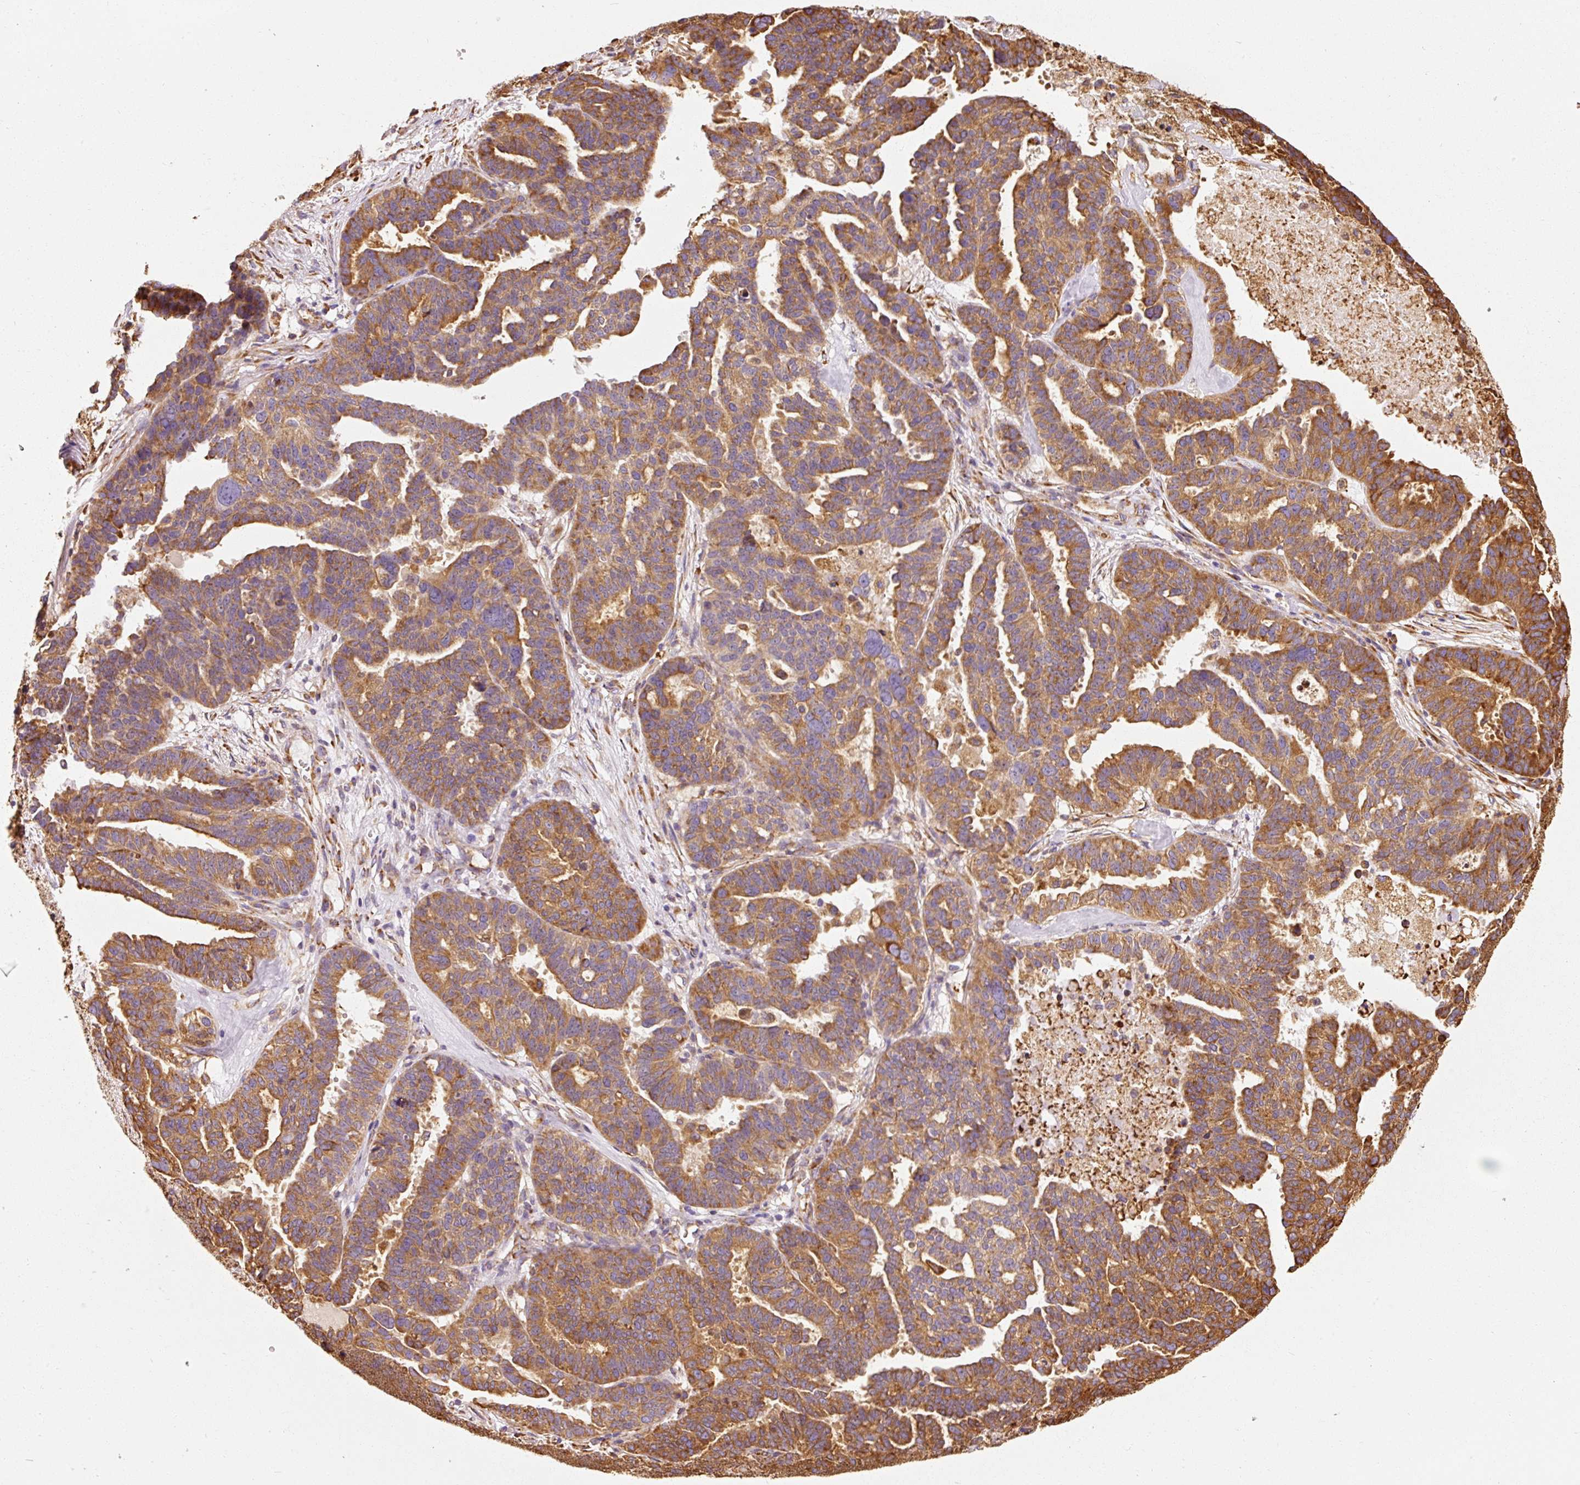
{"staining": {"intensity": "moderate", "quantity": ">75%", "location": "cytoplasmic/membranous"}, "tissue": "ovarian cancer", "cell_type": "Tumor cells", "image_type": "cancer", "snomed": [{"axis": "morphology", "description": "Cystadenocarcinoma, serous, NOS"}, {"axis": "topography", "description": "Ovary"}], "caption": "Ovarian serous cystadenocarcinoma tissue shows moderate cytoplasmic/membranous staining in about >75% of tumor cells", "gene": "KLC1", "patient": {"sex": "female", "age": 59}}